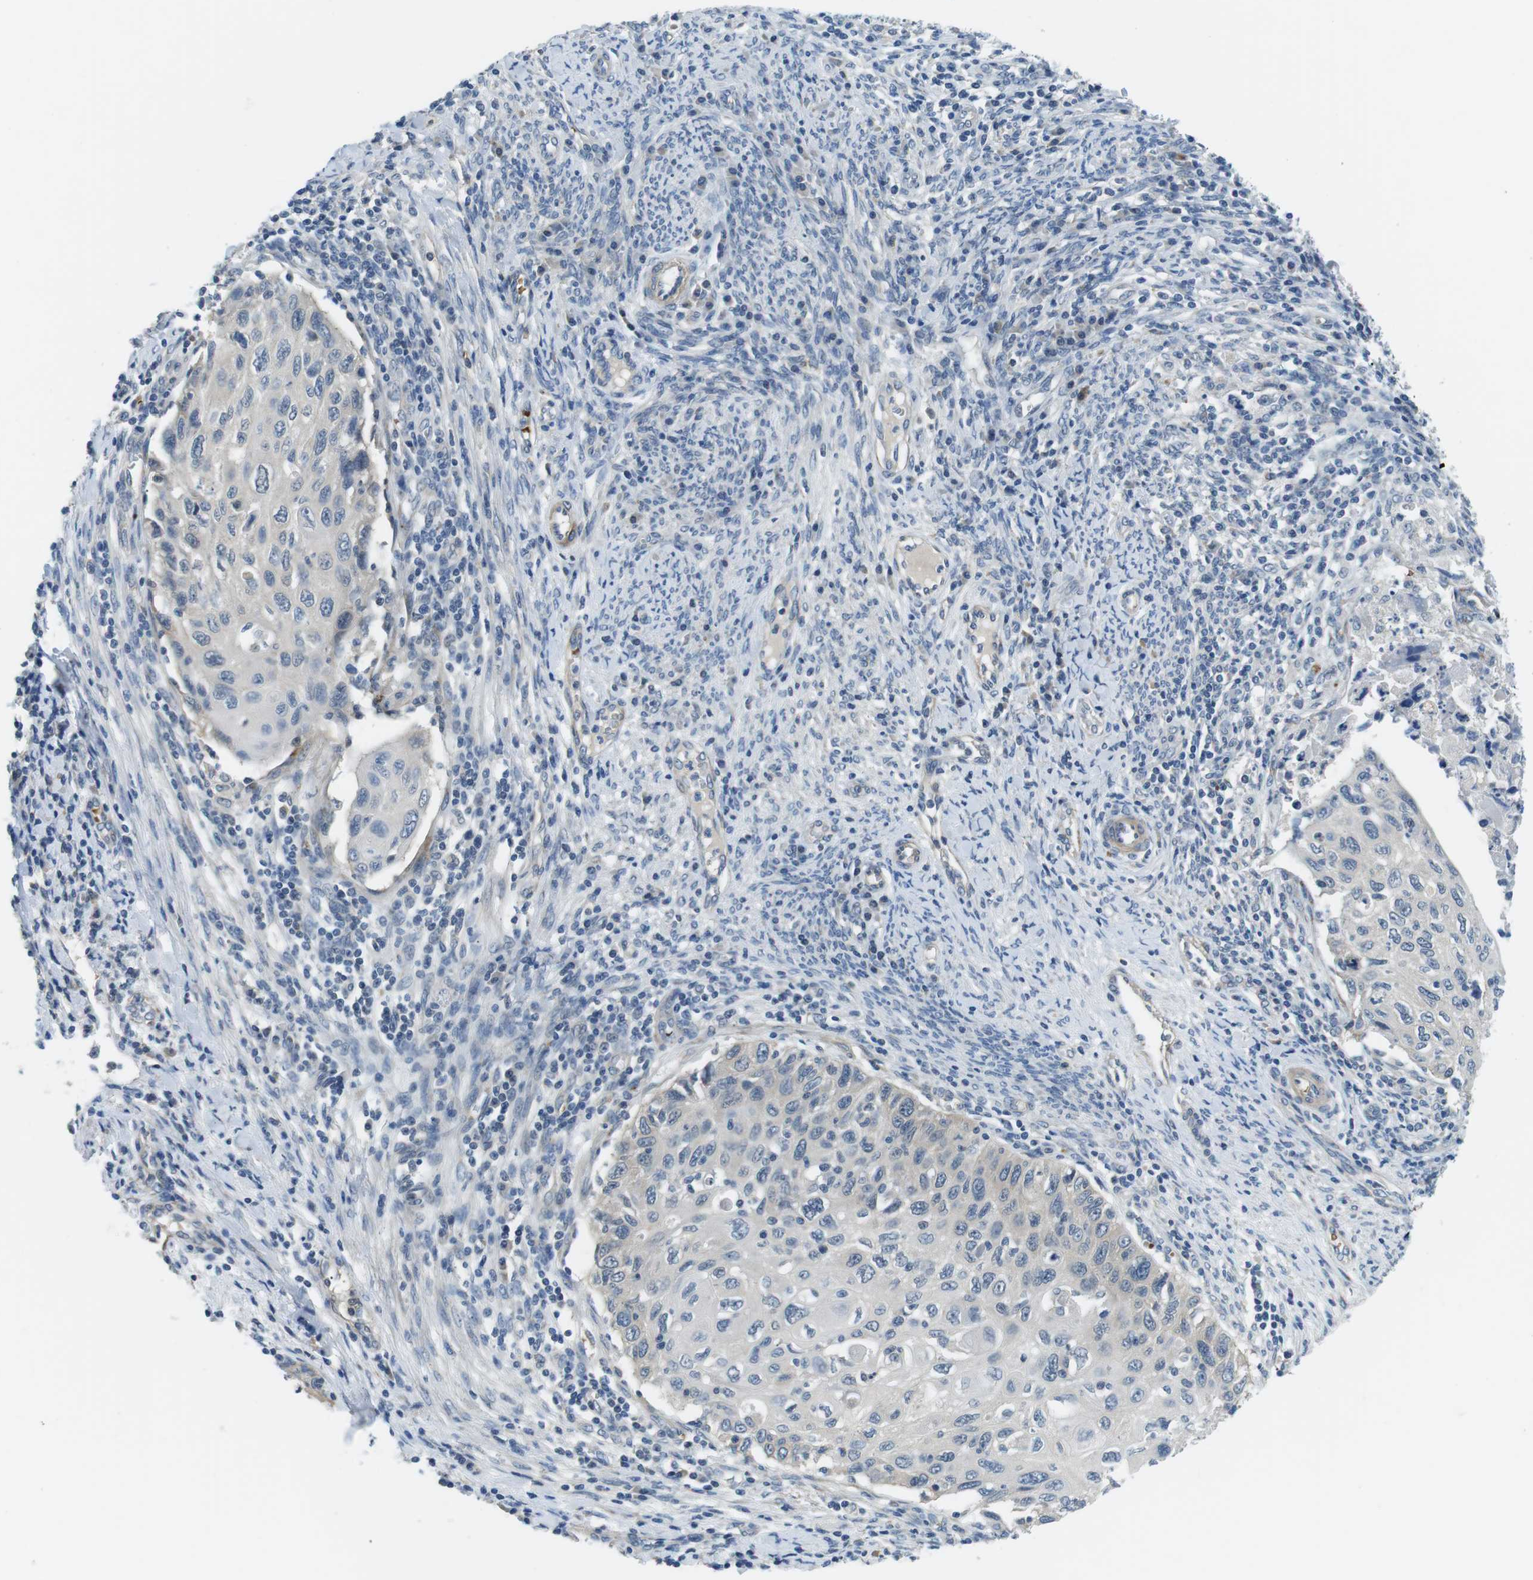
{"staining": {"intensity": "negative", "quantity": "none", "location": "none"}, "tissue": "cervical cancer", "cell_type": "Tumor cells", "image_type": "cancer", "snomed": [{"axis": "morphology", "description": "Squamous cell carcinoma, NOS"}, {"axis": "topography", "description": "Cervix"}], "caption": "Immunohistochemical staining of cervical squamous cell carcinoma exhibits no significant positivity in tumor cells.", "gene": "WSCD1", "patient": {"sex": "female", "age": 70}}